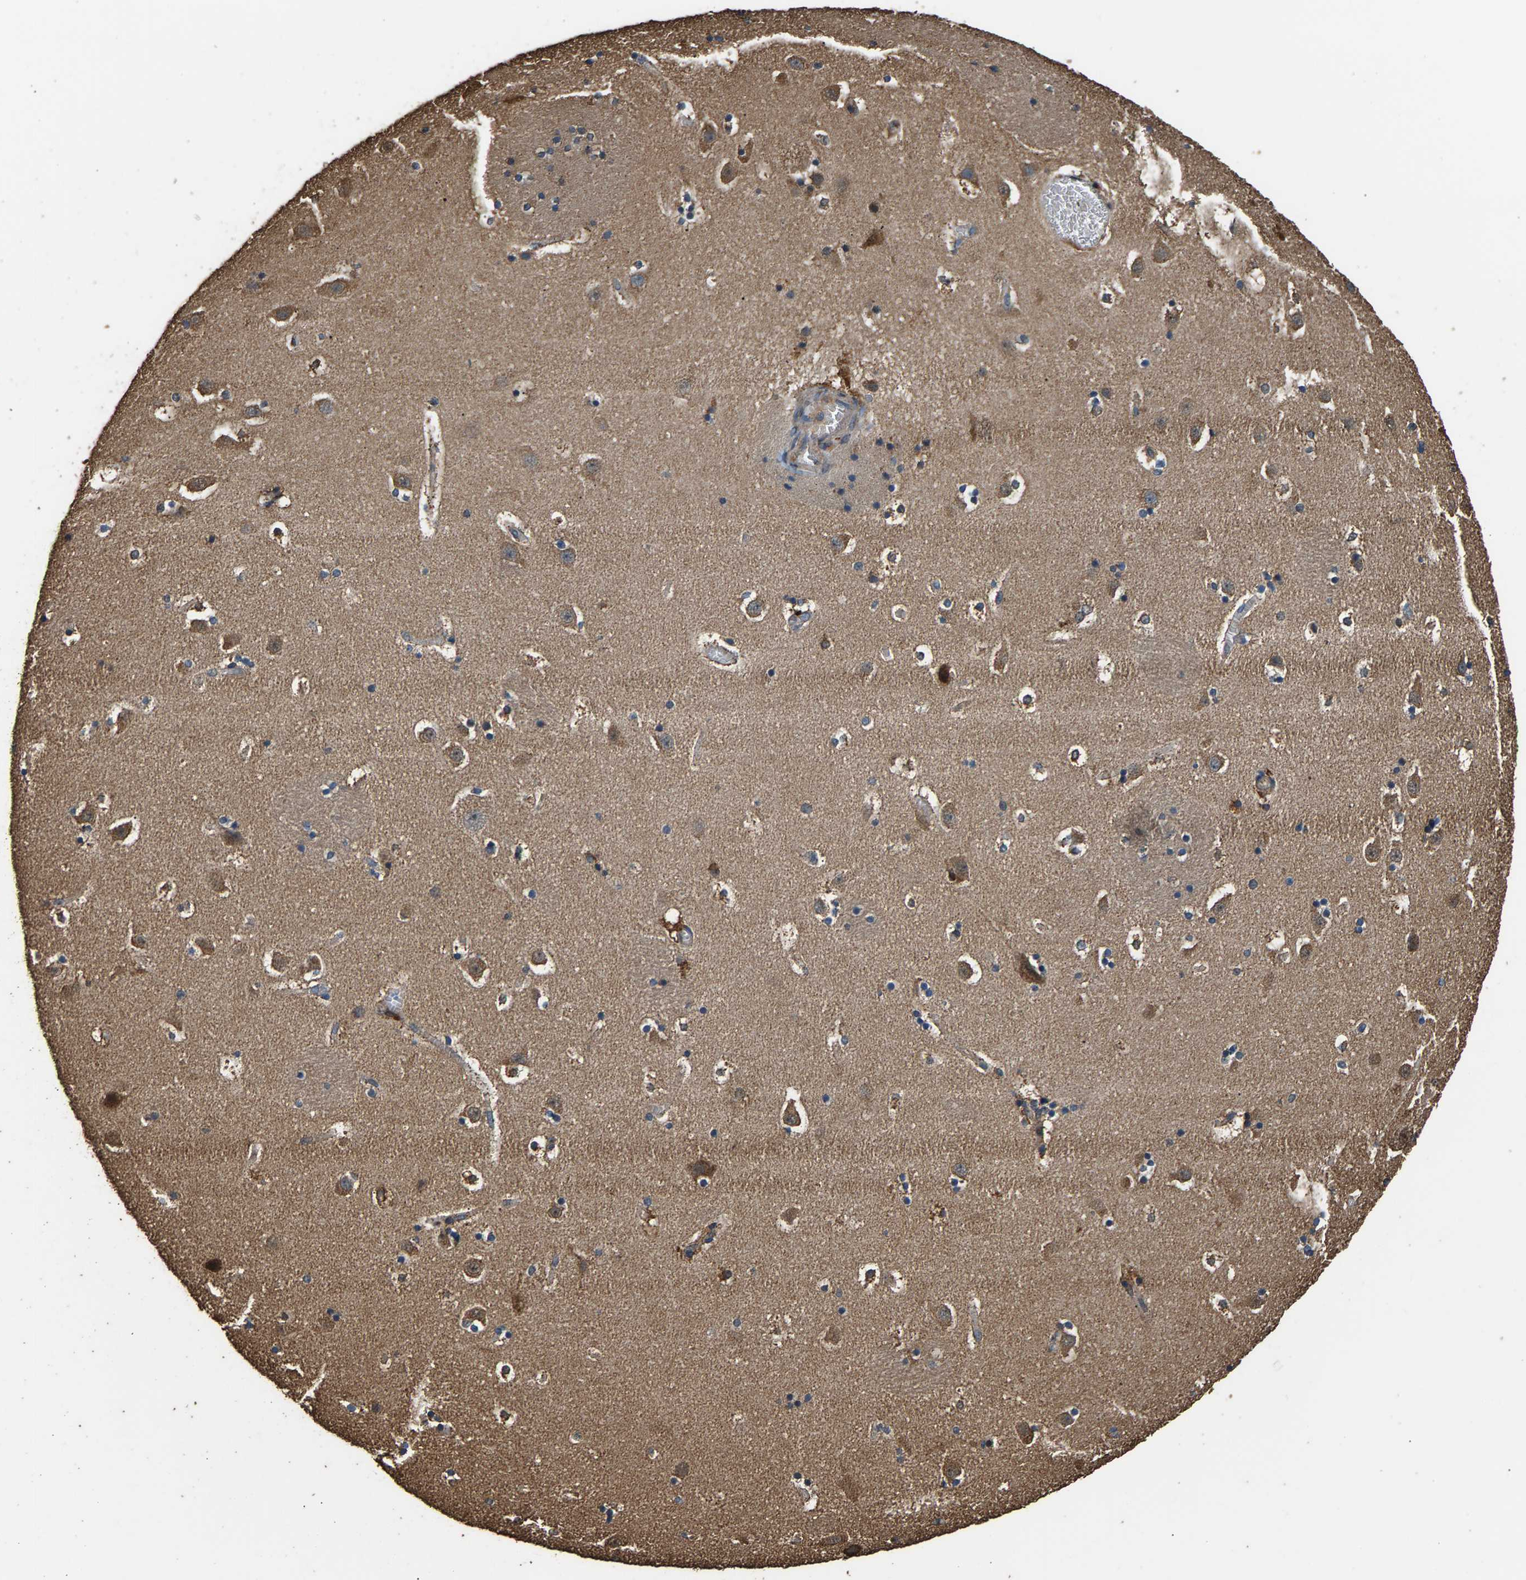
{"staining": {"intensity": "weak", "quantity": "<25%", "location": "cytoplasmic/membranous"}, "tissue": "caudate", "cell_type": "Glial cells", "image_type": "normal", "snomed": [{"axis": "morphology", "description": "Normal tissue, NOS"}, {"axis": "topography", "description": "Lateral ventricle wall"}], "caption": "Glial cells show no significant staining in normal caudate. (DAB immunohistochemistry with hematoxylin counter stain).", "gene": "MRPL27", "patient": {"sex": "male", "age": 45}}